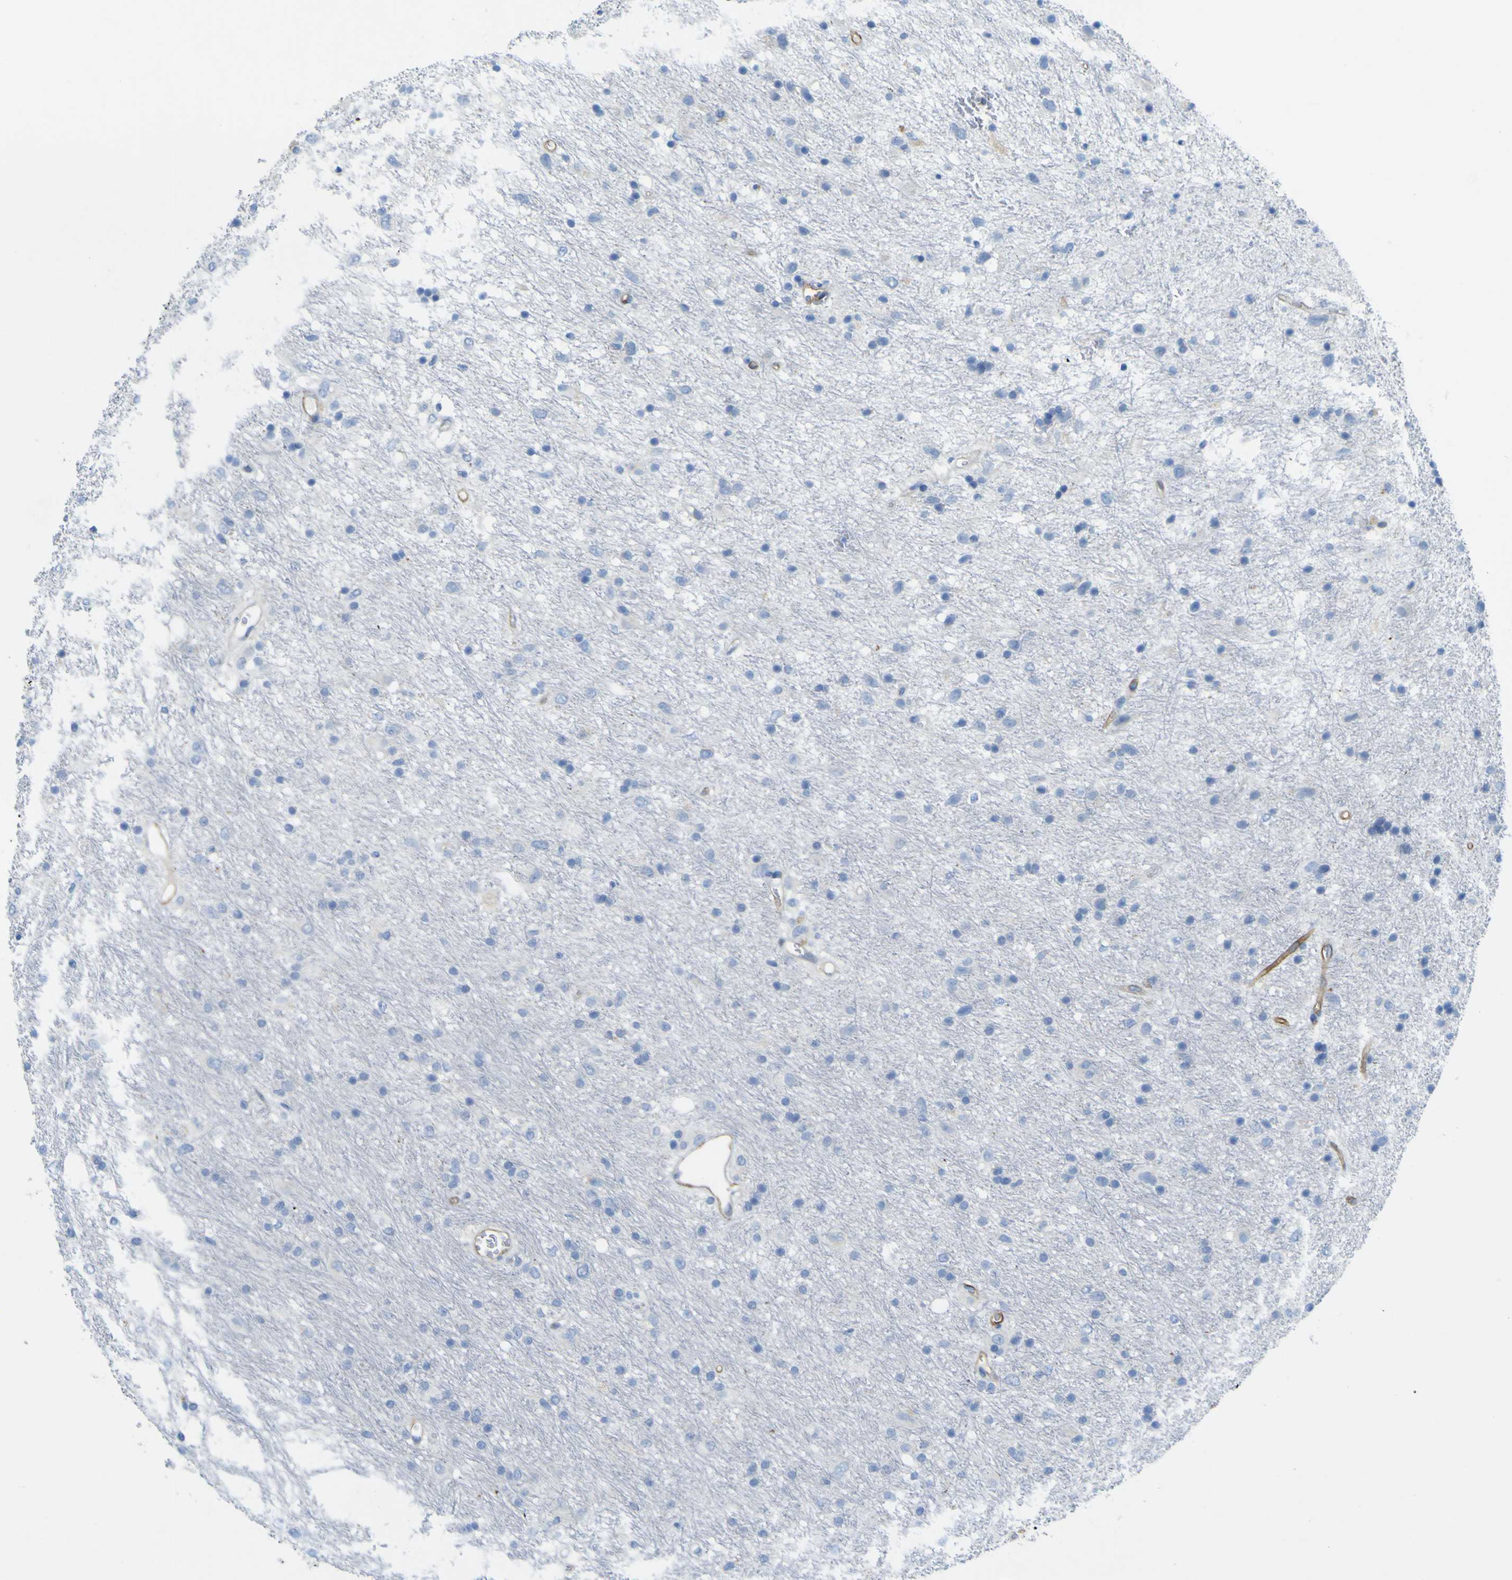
{"staining": {"intensity": "negative", "quantity": "none", "location": "none"}, "tissue": "glioma", "cell_type": "Tumor cells", "image_type": "cancer", "snomed": [{"axis": "morphology", "description": "Glioma, malignant, Low grade"}, {"axis": "topography", "description": "Brain"}], "caption": "Glioma was stained to show a protein in brown. There is no significant positivity in tumor cells.", "gene": "CD93", "patient": {"sex": "male", "age": 77}}